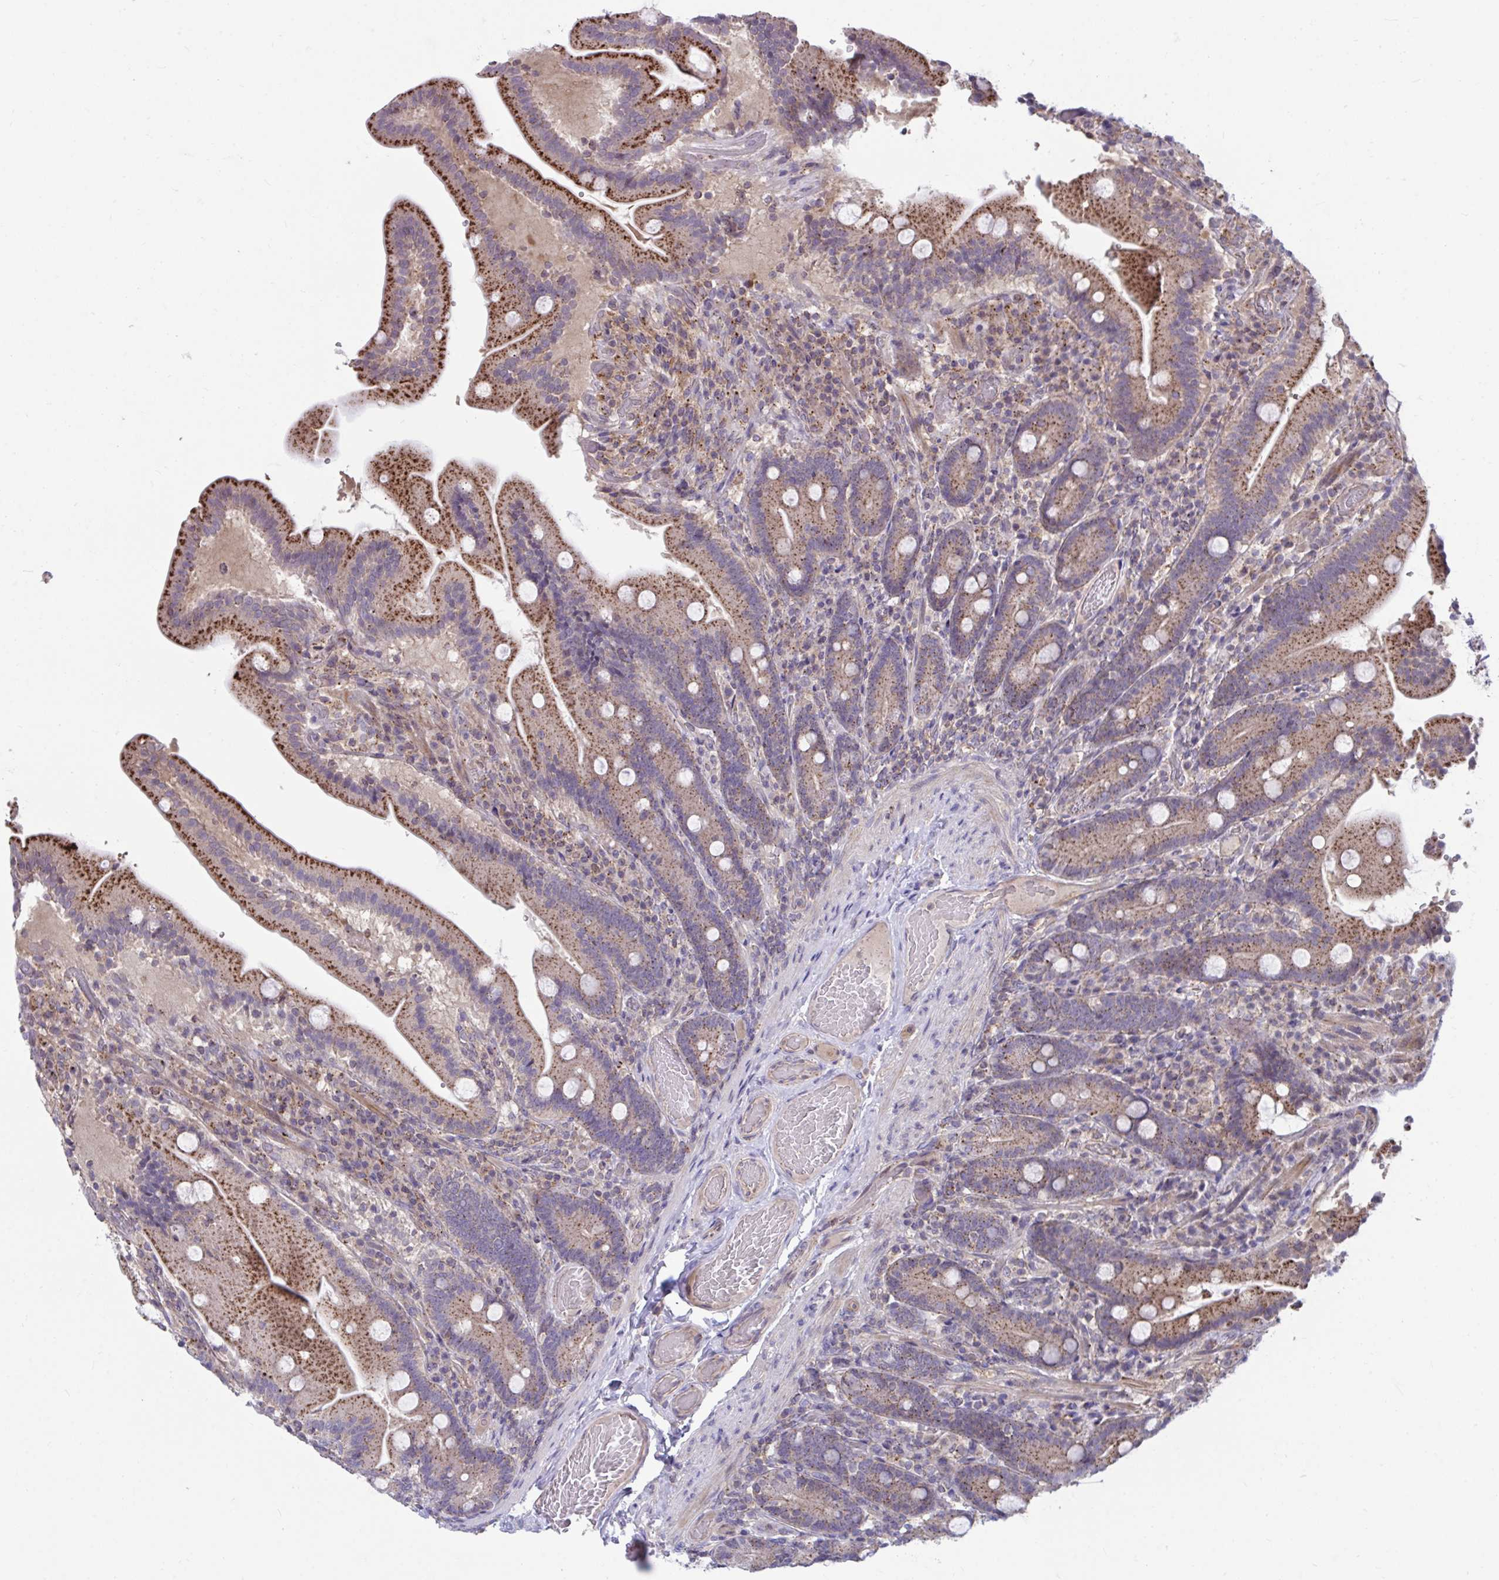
{"staining": {"intensity": "strong", "quantity": ">75%", "location": "cytoplasmic/membranous"}, "tissue": "duodenum", "cell_type": "Glandular cells", "image_type": "normal", "snomed": [{"axis": "morphology", "description": "Normal tissue, NOS"}, {"axis": "topography", "description": "Duodenum"}], "caption": "The image displays staining of benign duodenum, revealing strong cytoplasmic/membranous protein expression (brown color) within glandular cells.", "gene": "IST1", "patient": {"sex": "female", "age": 62}}